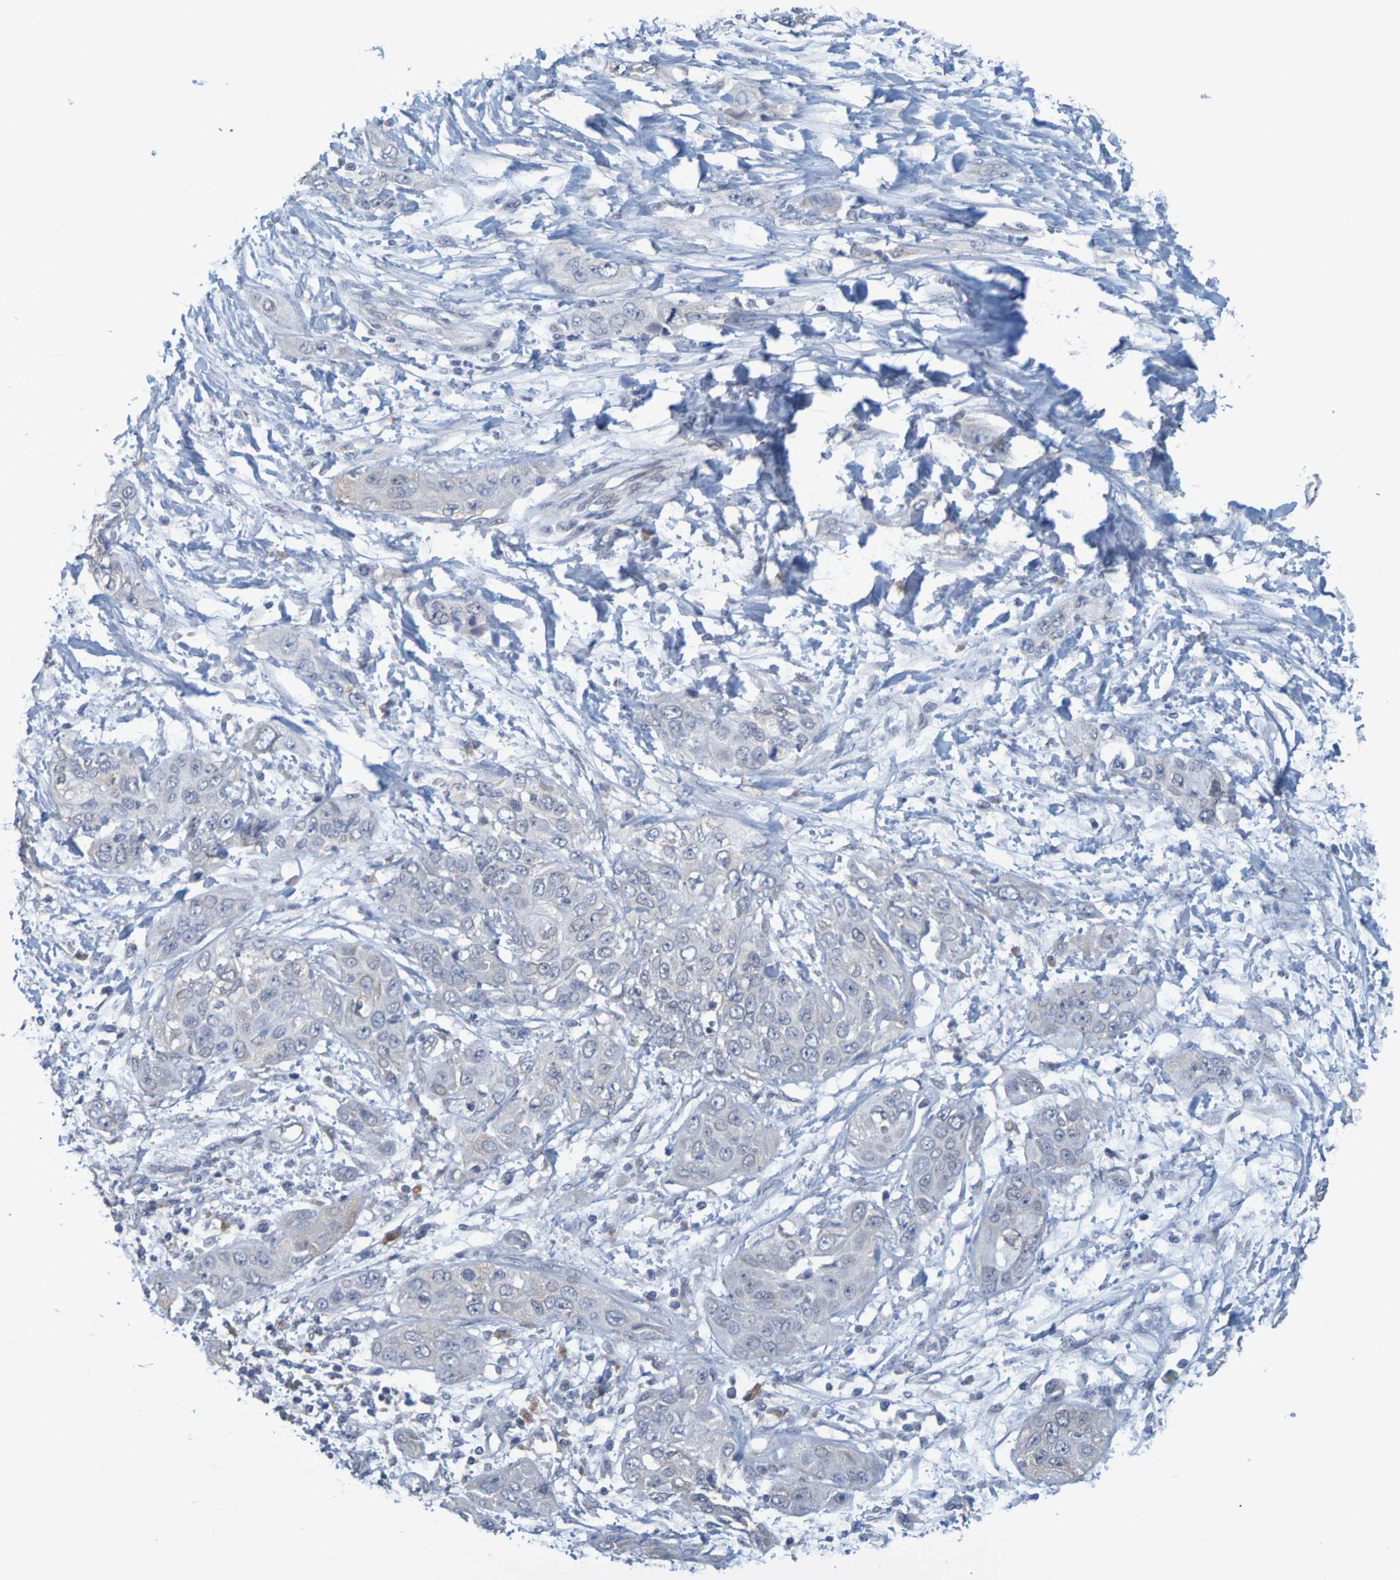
{"staining": {"intensity": "moderate", "quantity": "<25%", "location": "cytoplasmic/membranous"}, "tissue": "pancreatic cancer", "cell_type": "Tumor cells", "image_type": "cancer", "snomed": [{"axis": "morphology", "description": "Adenocarcinoma, NOS"}, {"axis": "topography", "description": "Pancreas"}], "caption": "Immunohistochemistry (IHC) (DAB (3,3'-diaminobenzidine)) staining of human pancreatic adenocarcinoma reveals moderate cytoplasmic/membranous protein staining in approximately <25% of tumor cells.", "gene": "MOGS", "patient": {"sex": "female", "age": 70}}